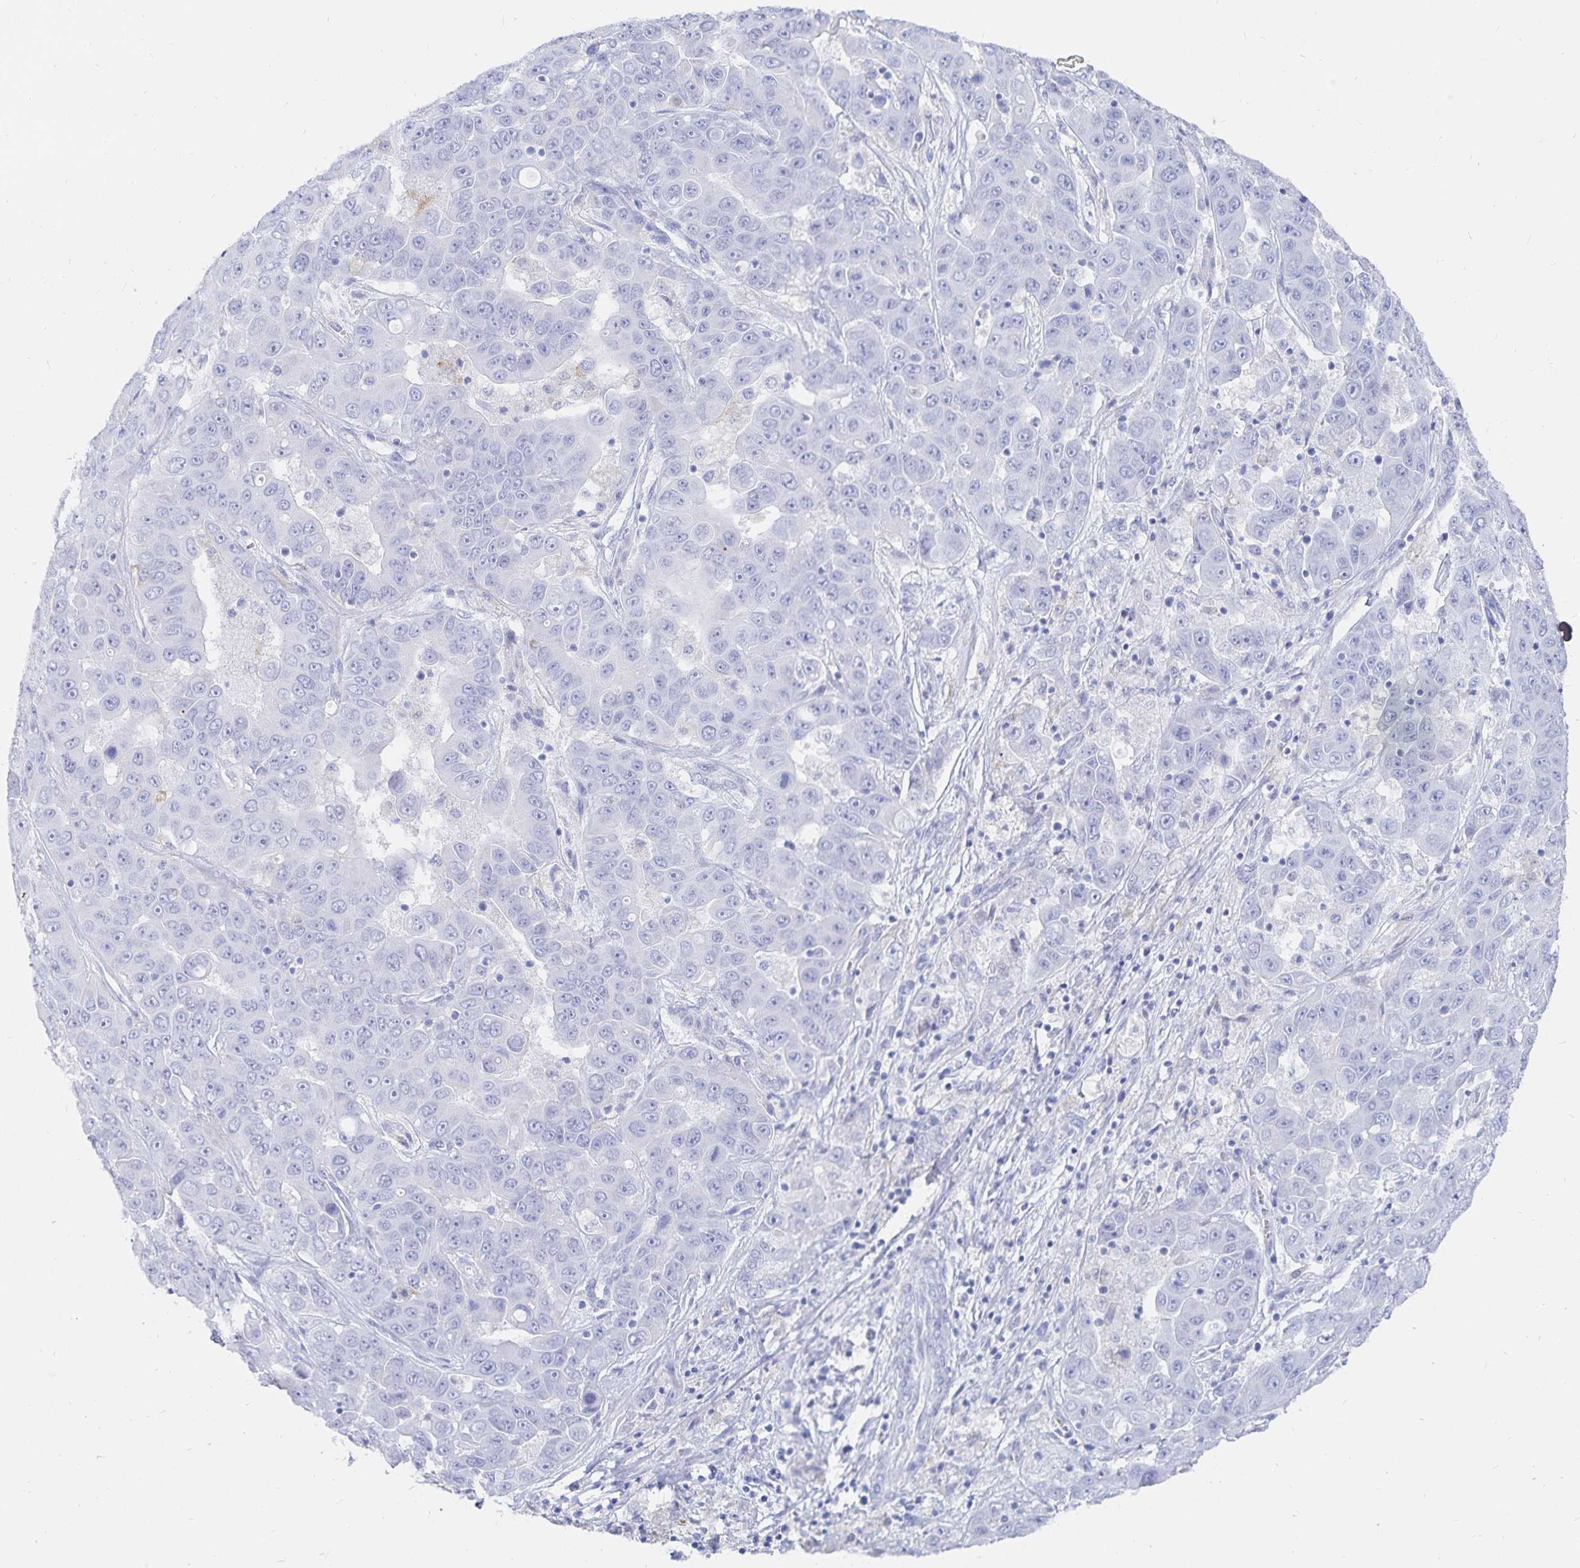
{"staining": {"intensity": "negative", "quantity": "none", "location": "none"}, "tissue": "liver cancer", "cell_type": "Tumor cells", "image_type": "cancer", "snomed": [{"axis": "morphology", "description": "Cholangiocarcinoma"}, {"axis": "topography", "description": "Liver"}], "caption": "There is no significant expression in tumor cells of liver cancer (cholangiocarcinoma).", "gene": "INSL5", "patient": {"sex": "female", "age": 52}}